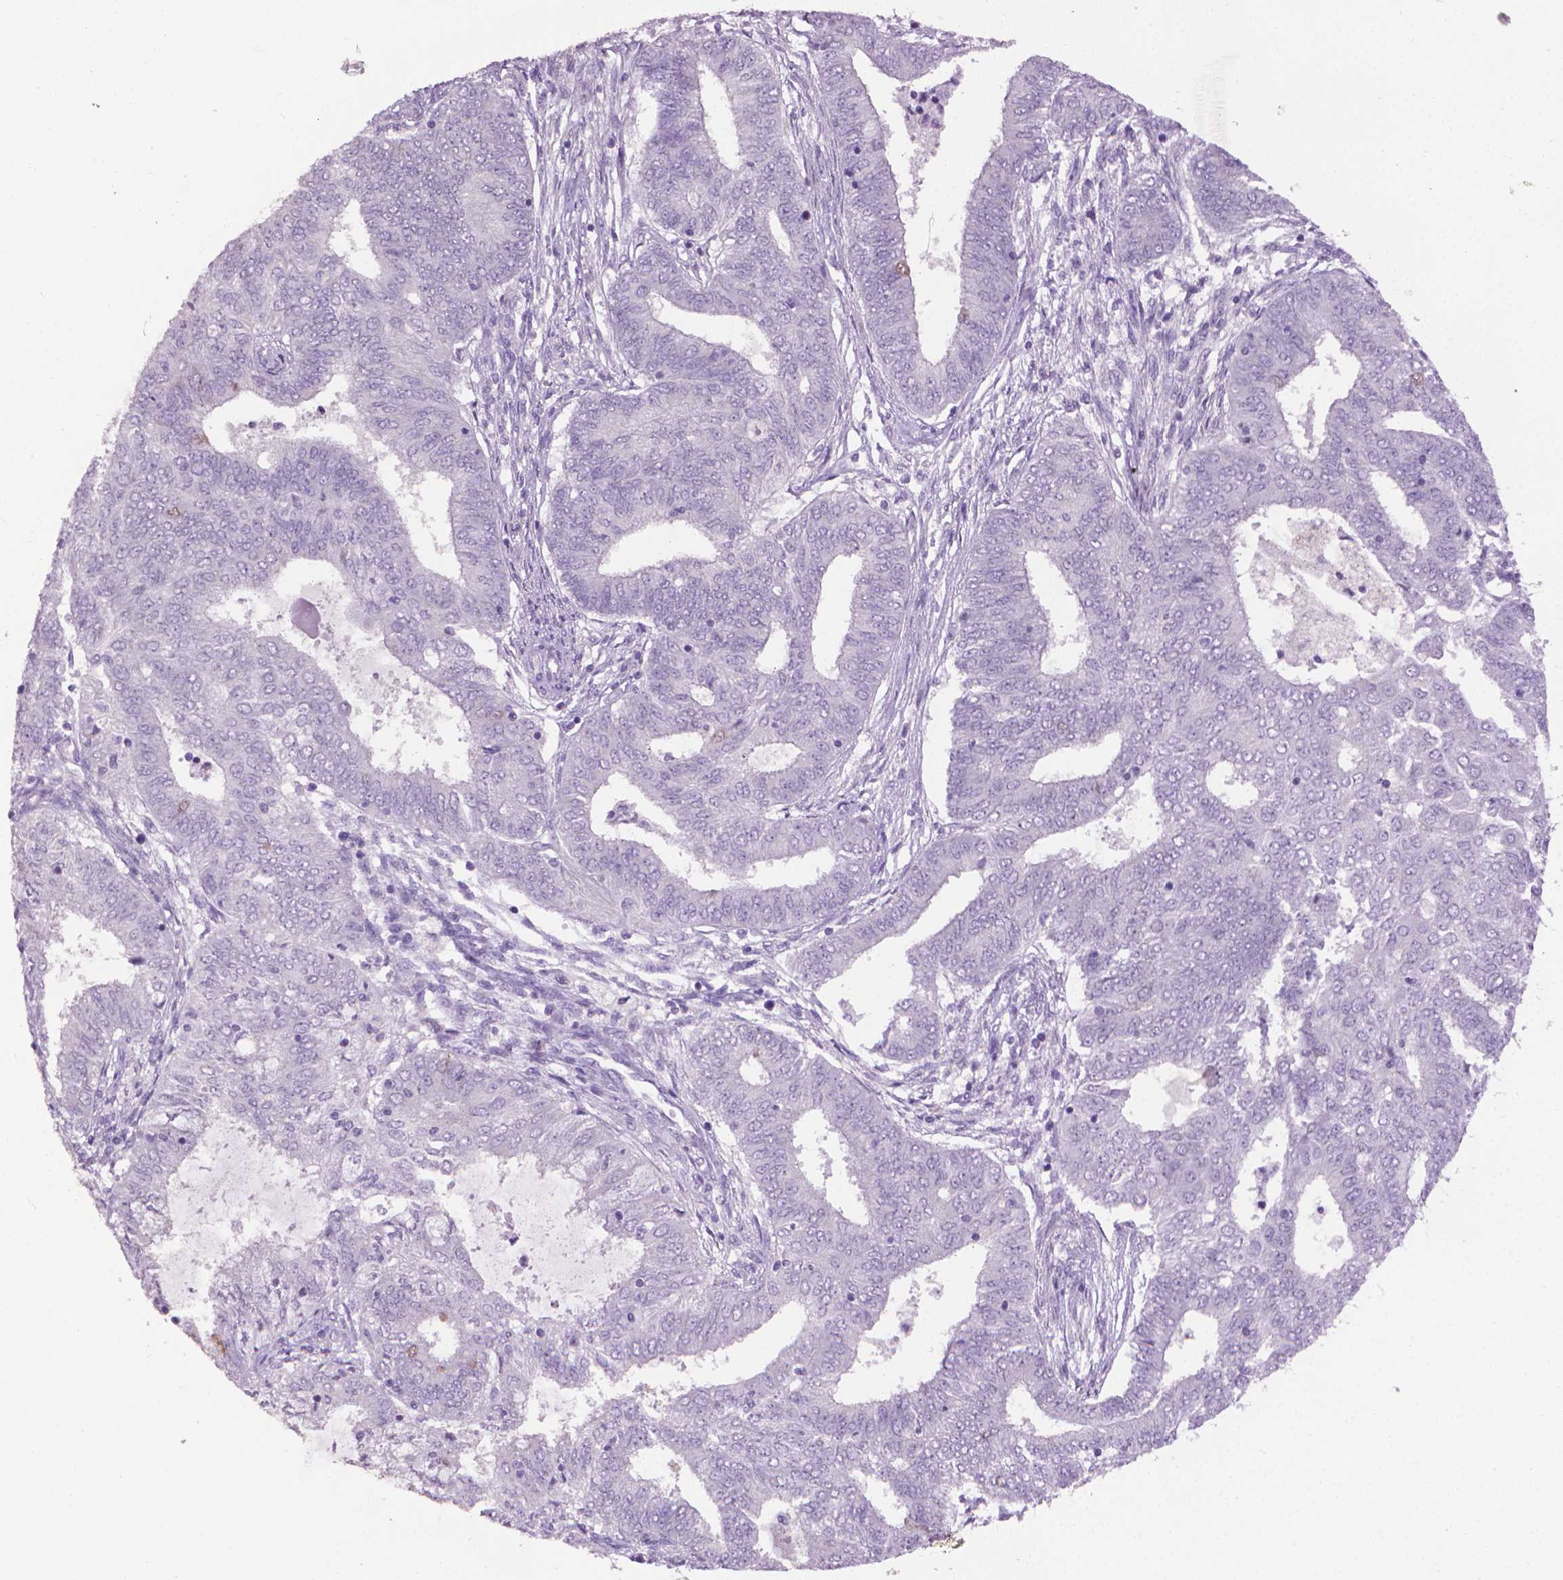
{"staining": {"intensity": "negative", "quantity": "none", "location": "none"}, "tissue": "endometrial cancer", "cell_type": "Tumor cells", "image_type": "cancer", "snomed": [{"axis": "morphology", "description": "Adenocarcinoma, NOS"}, {"axis": "topography", "description": "Endometrium"}], "caption": "Tumor cells are negative for protein expression in human endometrial cancer.", "gene": "CDKN2D", "patient": {"sex": "female", "age": 62}}